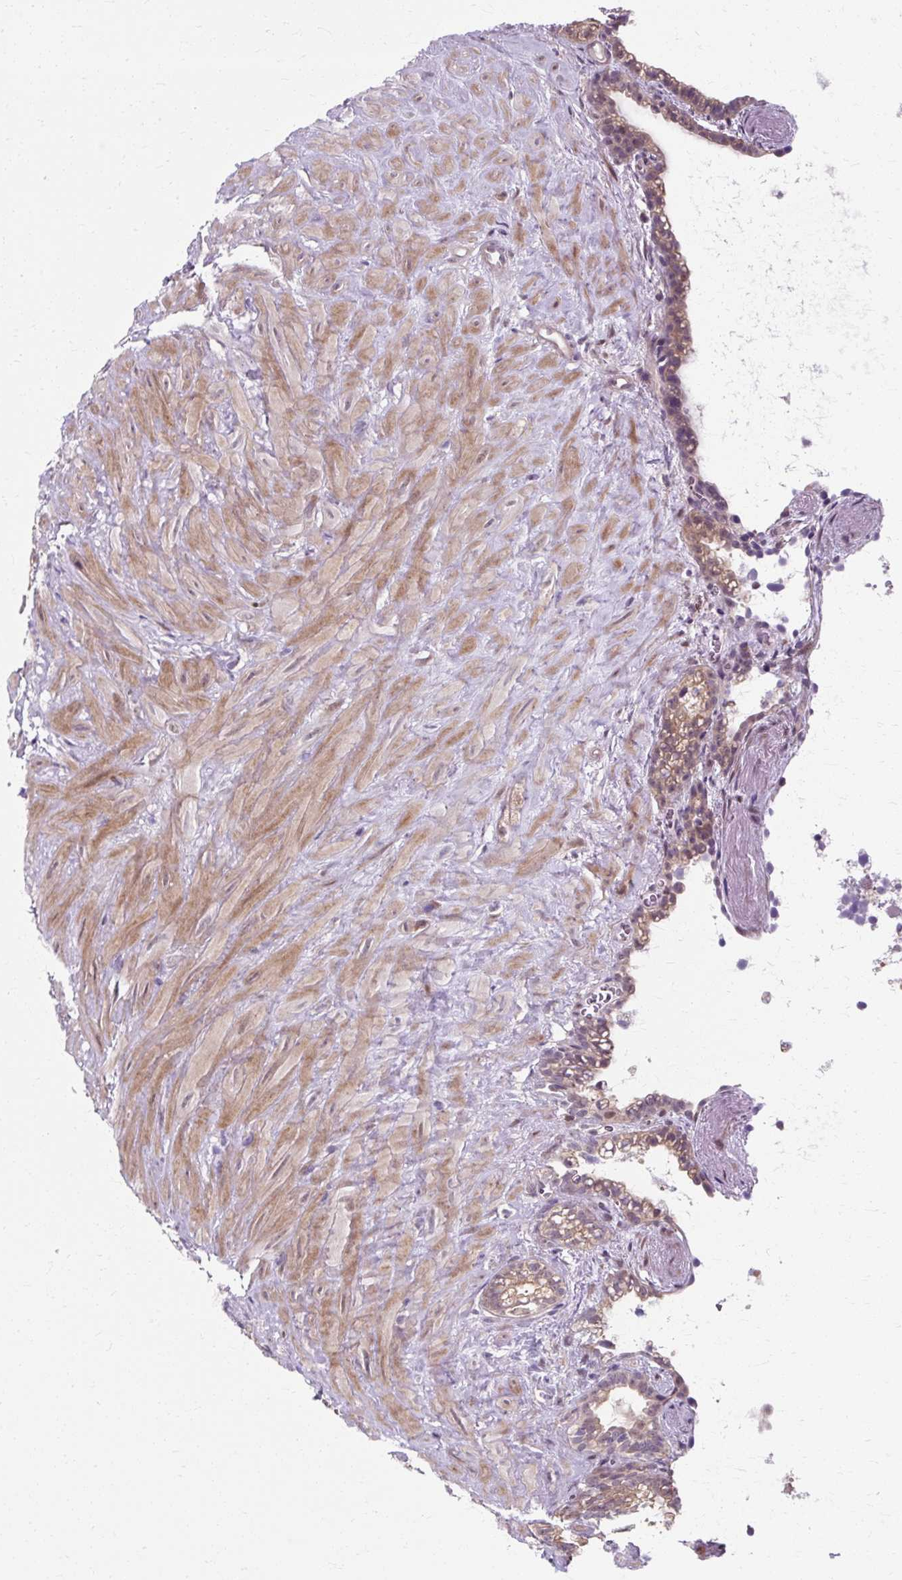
{"staining": {"intensity": "moderate", "quantity": "25%-75%", "location": "cytoplasmic/membranous,nuclear"}, "tissue": "seminal vesicle", "cell_type": "Glandular cells", "image_type": "normal", "snomed": [{"axis": "morphology", "description": "Normal tissue, NOS"}, {"axis": "topography", "description": "Seminal veicle"}], "caption": "IHC (DAB) staining of benign seminal vesicle demonstrates moderate cytoplasmic/membranous,nuclear protein staining in approximately 25%-75% of glandular cells. Using DAB (brown) and hematoxylin (blue) stains, captured at high magnification using brightfield microscopy.", "gene": "ZNF555", "patient": {"sex": "male", "age": 76}}